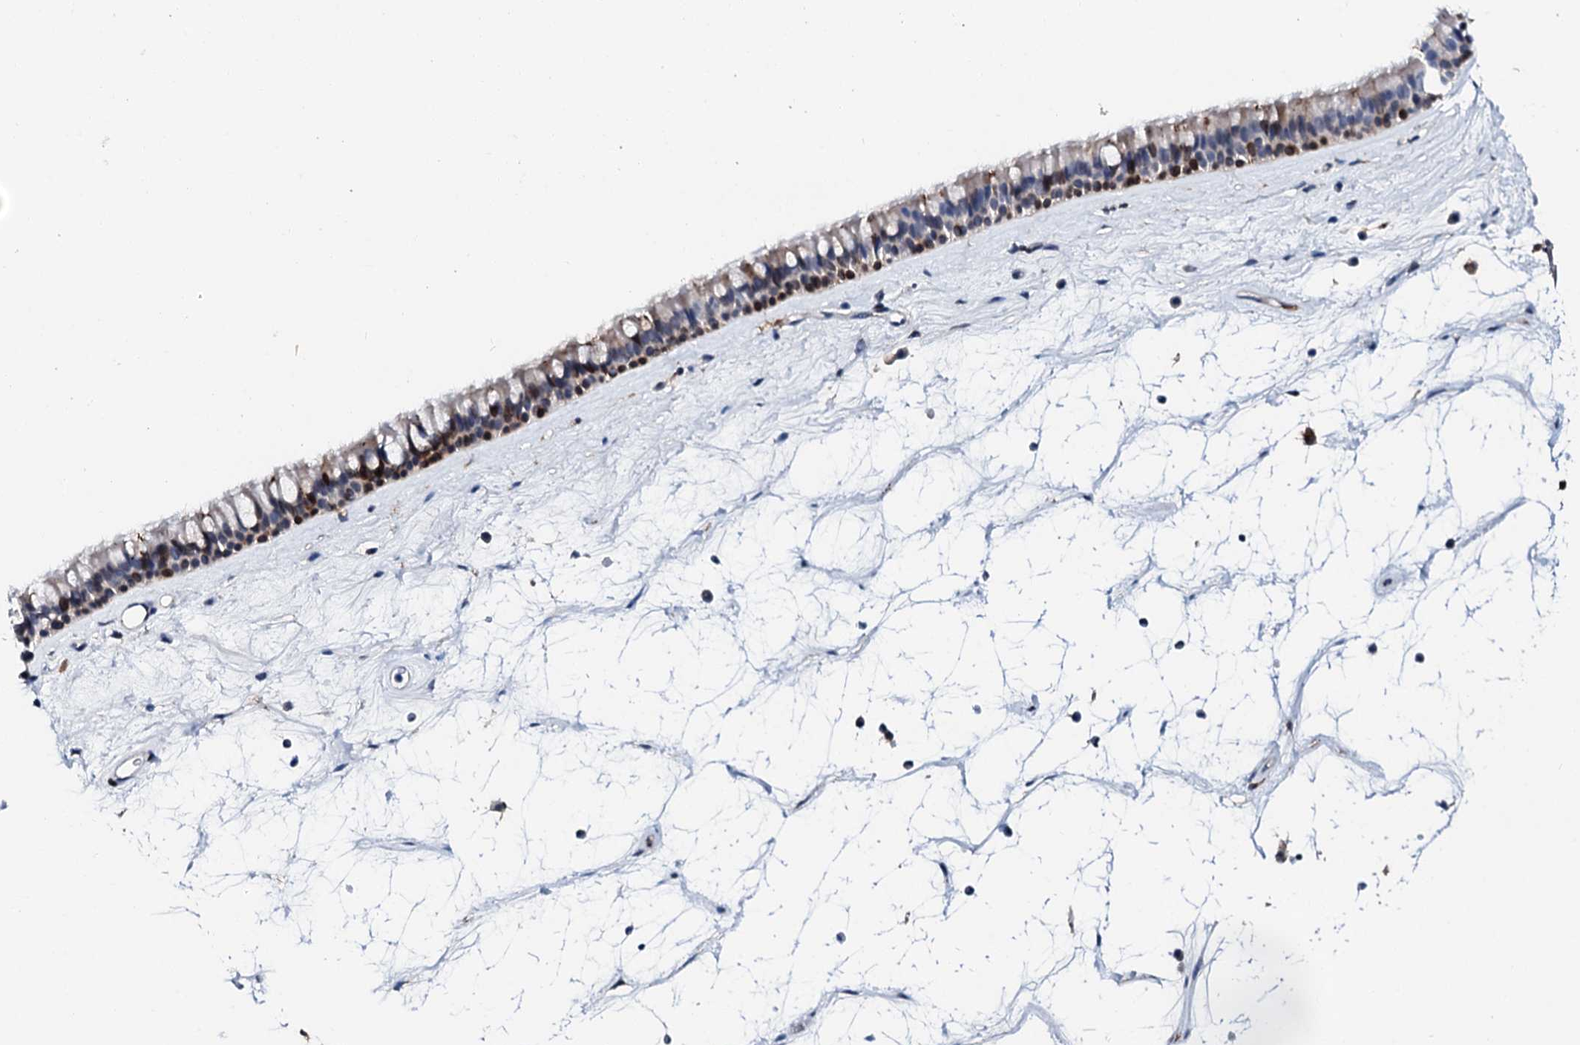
{"staining": {"intensity": "moderate", "quantity": "<25%", "location": "cytoplasmic/membranous"}, "tissue": "nasopharynx", "cell_type": "Respiratory epithelial cells", "image_type": "normal", "snomed": [{"axis": "morphology", "description": "Normal tissue, NOS"}, {"axis": "topography", "description": "Nasopharynx"}], "caption": "Immunohistochemical staining of benign human nasopharynx shows moderate cytoplasmic/membranous protein positivity in about <25% of respiratory epithelial cells.", "gene": "MED13L", "patient": {"sex": "male", "age": 64}}